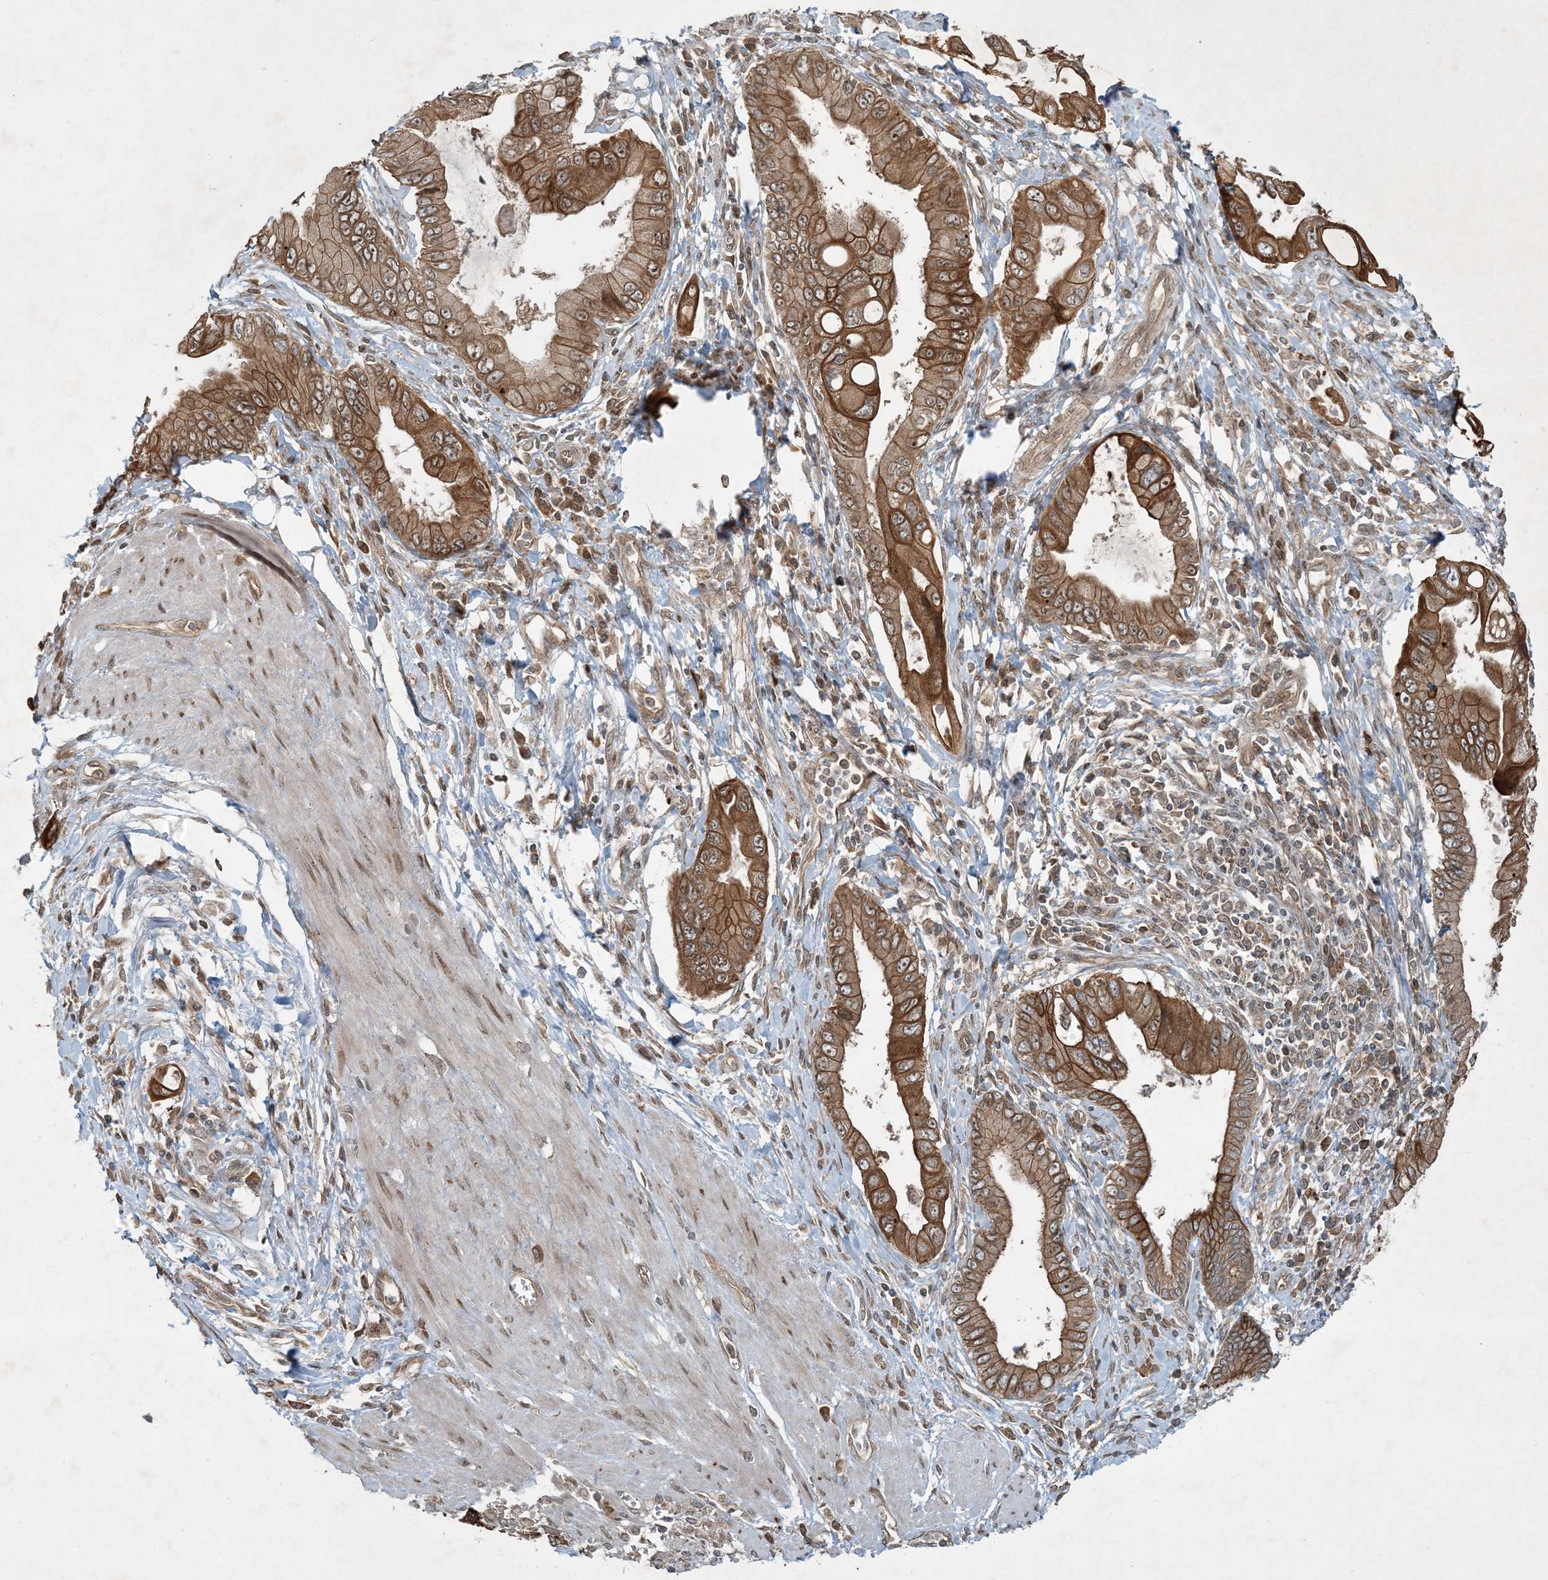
{"staining": {"intensity": "moderate", "quantity": ">75%", "location": "cytoplasmic/membranous"}, "tissue": "pancreatic cancer", "cell_type": "Tumor cells", "image_type": "cancer", "snomed": [{"axis": "morphology", "description": "Adenocarcinoma, NOS"}, {"axis": "topography", "description": "Pancreas"}], "caption": "This is a micrograph of immunohistochemistry (IHC) staining of pancreatic cancer, which shows moderate positivity in the cytoplasmic/membranous of tumor cells.", "gene": "COMMD8", "patient": {"sex": "male", "age": 78}}